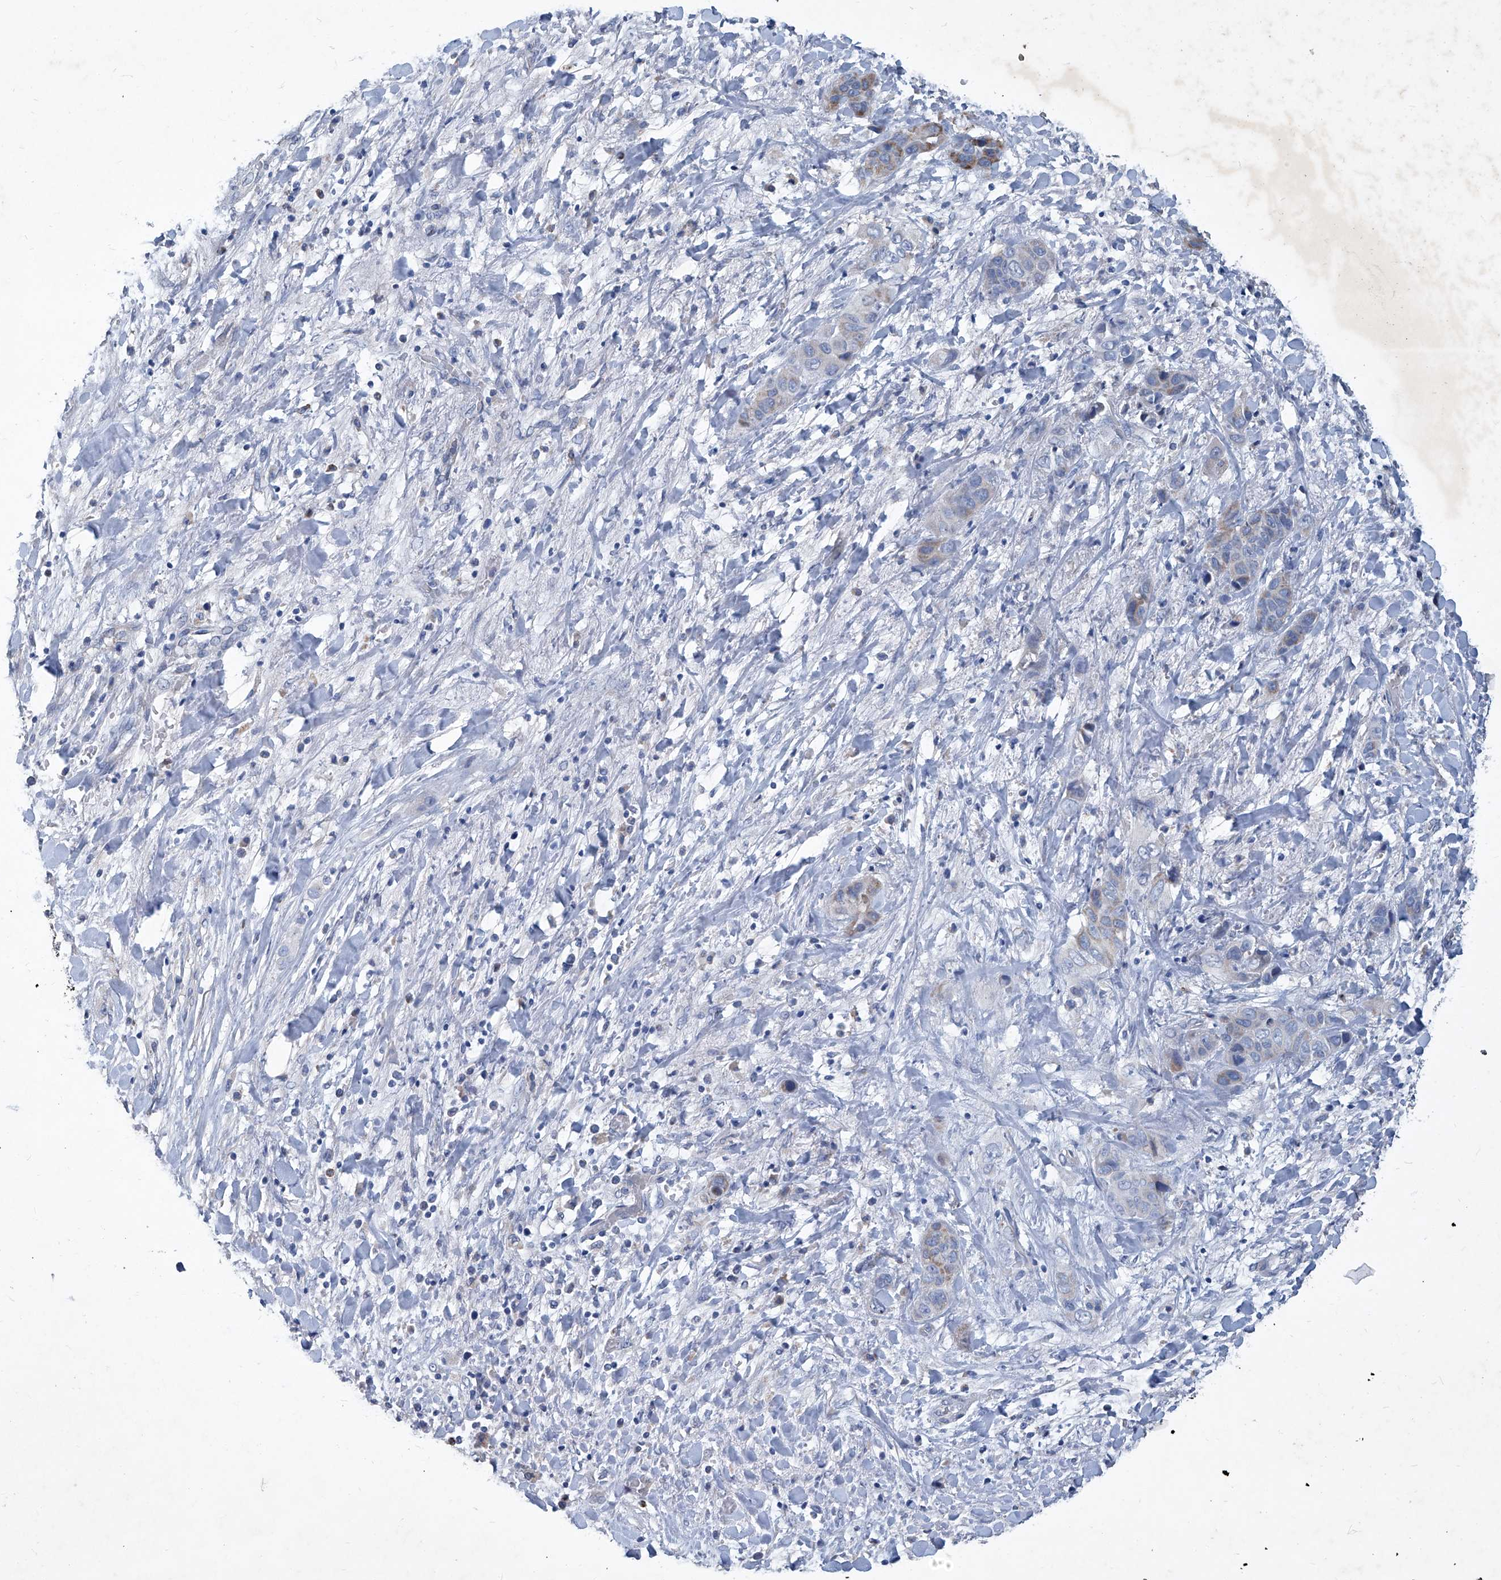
{"staining": {"intensity": "moderate", "quantity": "<25%", "location": "cytoplasmic/membranous"}, "tissue": "liver cancer", "cell_type": "Tumor cells", "image_type": "cancer", "snomed": [{"axis": "morphology", "description": "Cholangiocarcinoma"}, {"axis": "topography", "description": "Liver"}], "caption": "High-power microscopy captured an IHC micrograph of liver cholangiocarcinoma, revealing moderate cytoplasmic/membranous expression in approximately <25% of tumor cells. The staining is performed using DAB (3,3'-diaminobenzidine) brown chromogen to label protein expression. The nuclei are counter-stained blue using hematoxylin.", "gene": "MTARC1", "patient": {"sex": "female", "age": 52}}